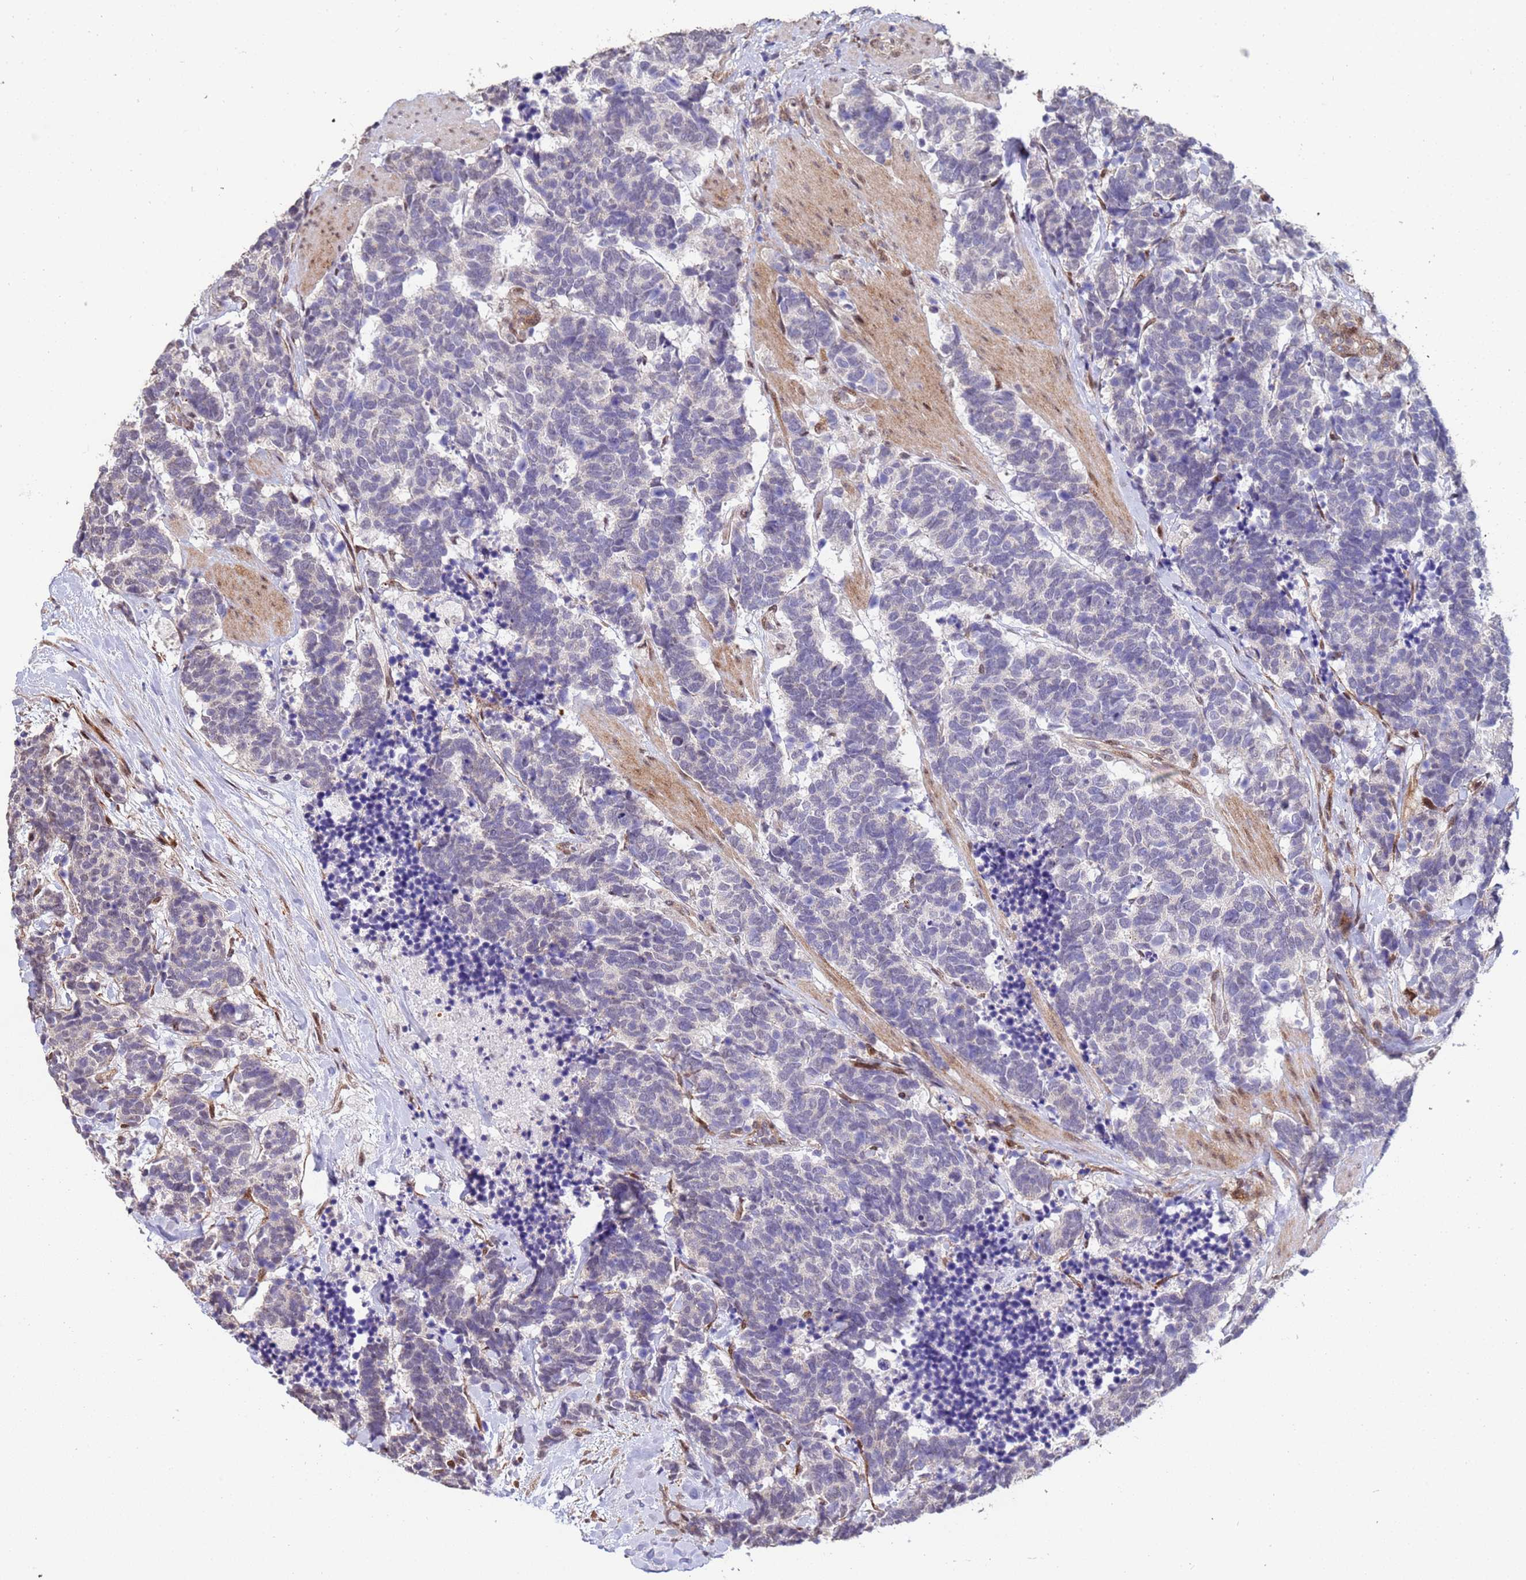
{"staining": {"intensity": "negative", "quantity": "none", "location": "none"}, "tissue": "carcinoid", "cell_type": "Tumor cells", "image_type": "cancer", "snomed": [{"axis": "morphology", "description": "Carcinoma, NOS"}, {"axis": "morphology", "description": "Carcinoid, malignant, NOS"}, {"axis": "topography", "description": "Prostate"}], "caption": "This is a photomicrograph of immunohistochemistry (IHC) staining of carcinoid, which shows no staining in tumor cells.", "gene": "TRIP6", "patient": {"sex": "male", "age": 57}}